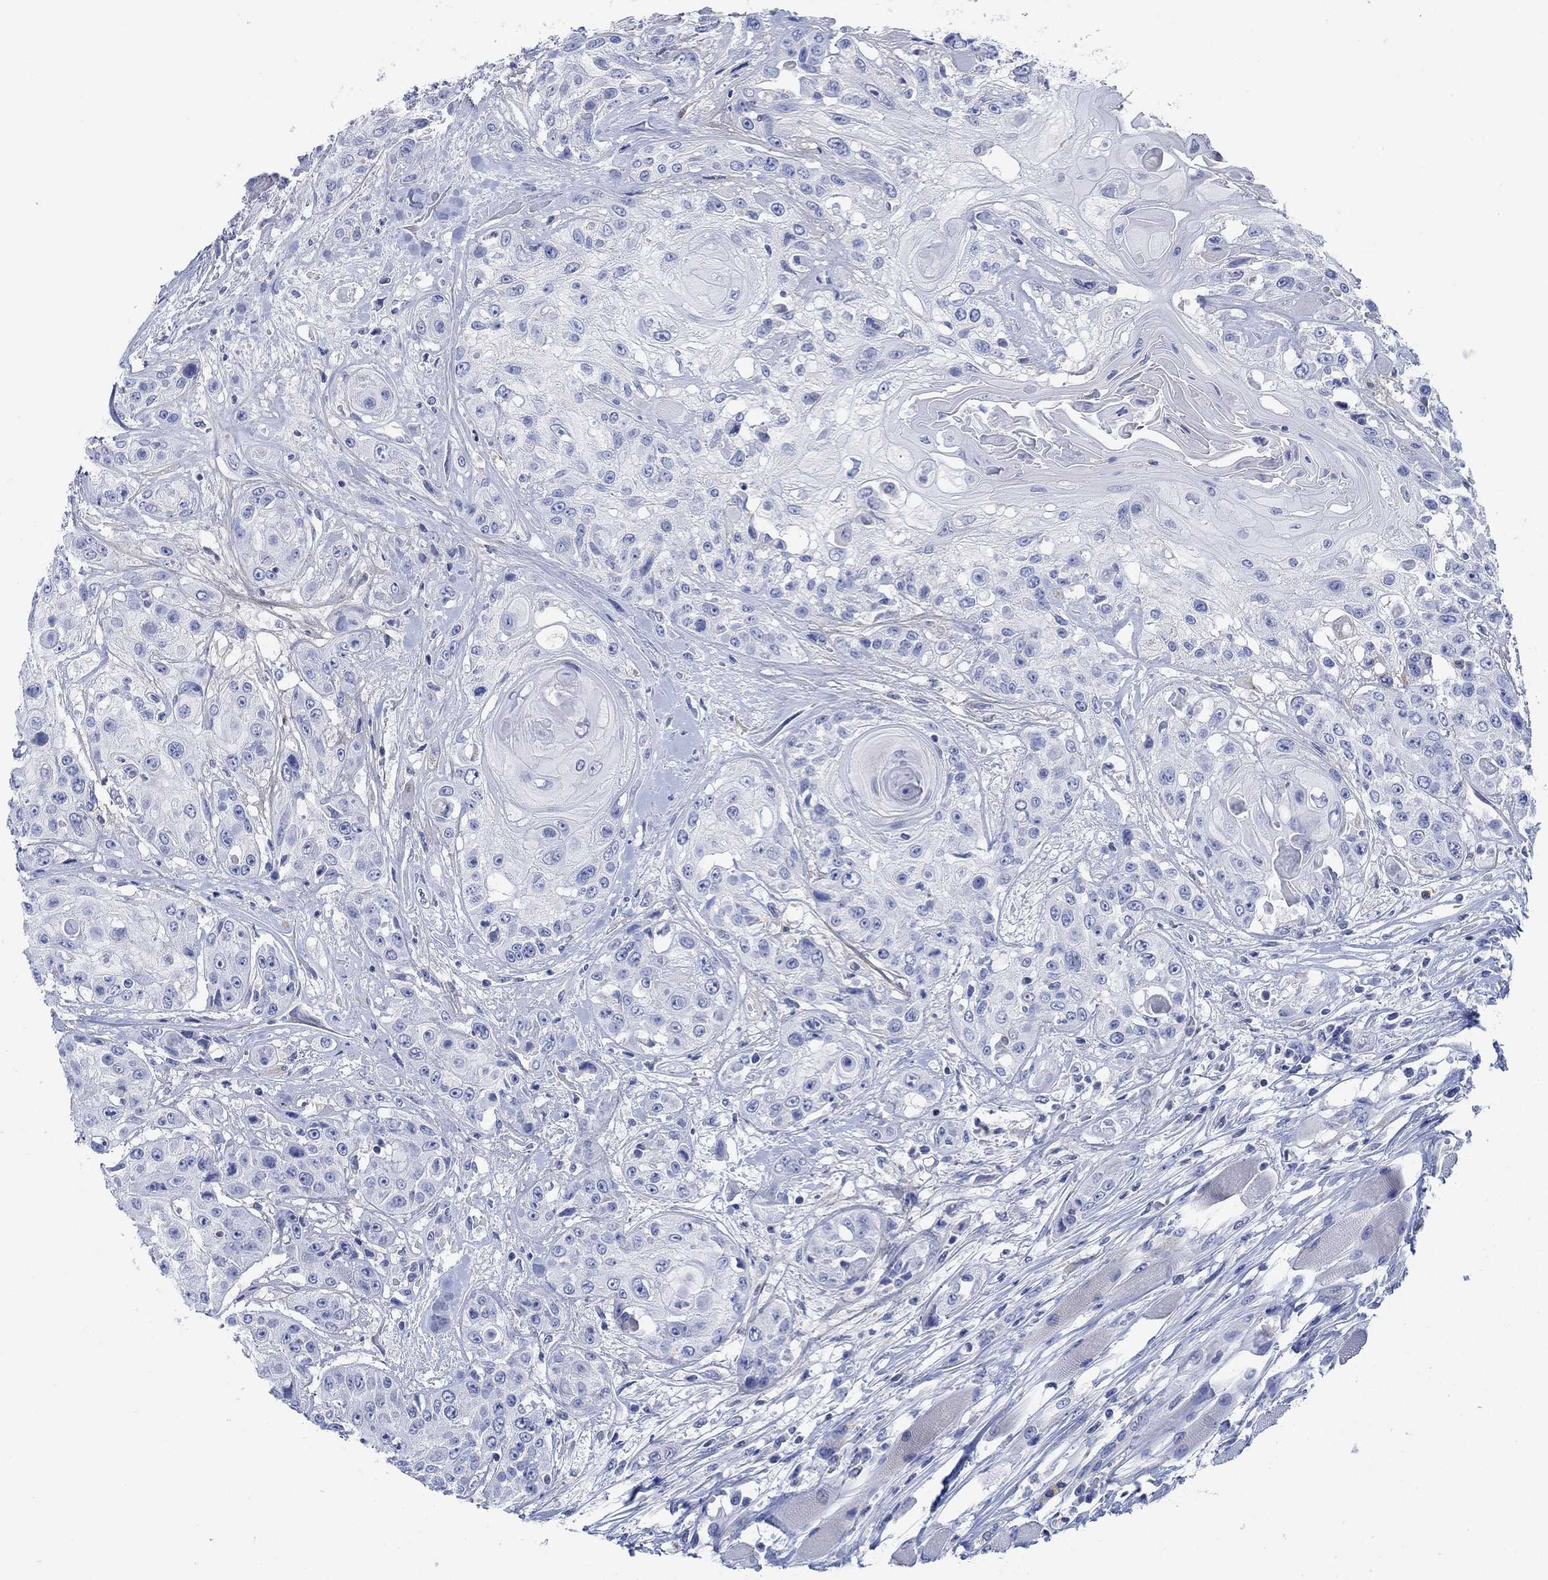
{"staining": {"intensity": "negative", "quantity": "none", "location": "none"}, "tissue": "head and neck cancer", "cell_type": "Tumor cells", "image_type": "cancer", "snomed": [{"axis": "morphology", "description": "Squamous cell carcinoma, NOS"}, {"axis": "topography", "description": "Head-Neck"}], "caption": "Immunohistochemical staining of head and neck cancer (squamous cell carcinoma) exhibits no significant positivity in tumor cells. (DAB (3,3'-diaminobenzidine) immunohistochemistry (IHC), high magnification).", "gene": "PPP1R17", "patient": {"sex": "female", "age": 59}}